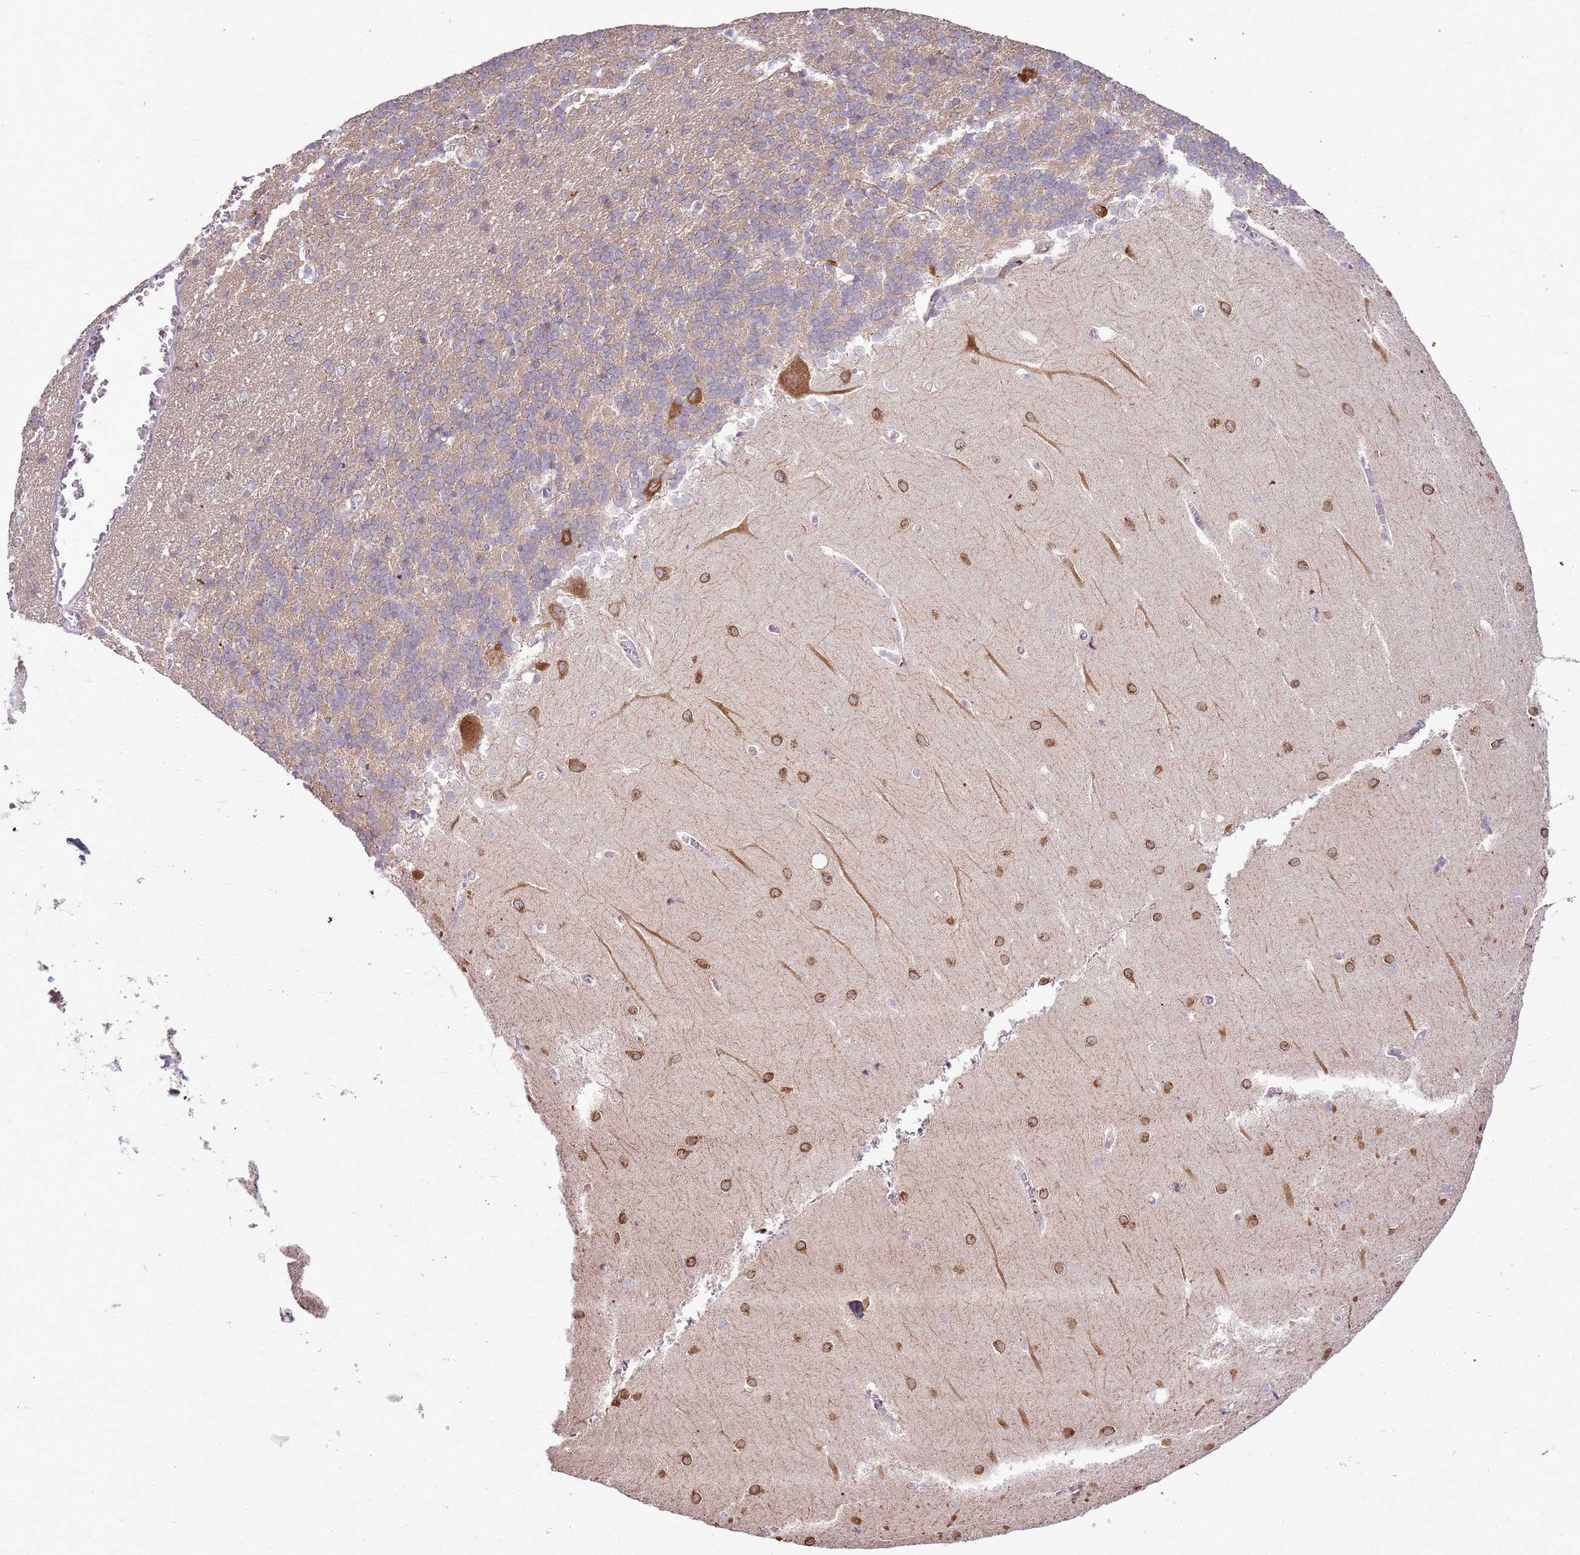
{"staining": {"intensity": "negative", "quantity": "none", "location": "none"}, "tissue": "cerebellum", "cell_type": "Cells in granular layer", "image_type": "normal", "snomed": [{"axis": "morphology", "description": "Normal tissue, NOS"}, {"axis": "topography", "description": "Cerebellum"}], "caption": "An immunohistochemistry histopathology image of normal cerebellum is shown. There is no staining in cells in granular layer of cerebellum. (Brightfield microscopy of DAB (3,3'-diaminobenzidine) immunohistochemistry (IHC) at high magnification).", "gene": "UGGT2", "patient": {"sex": "male", "age": 37}}